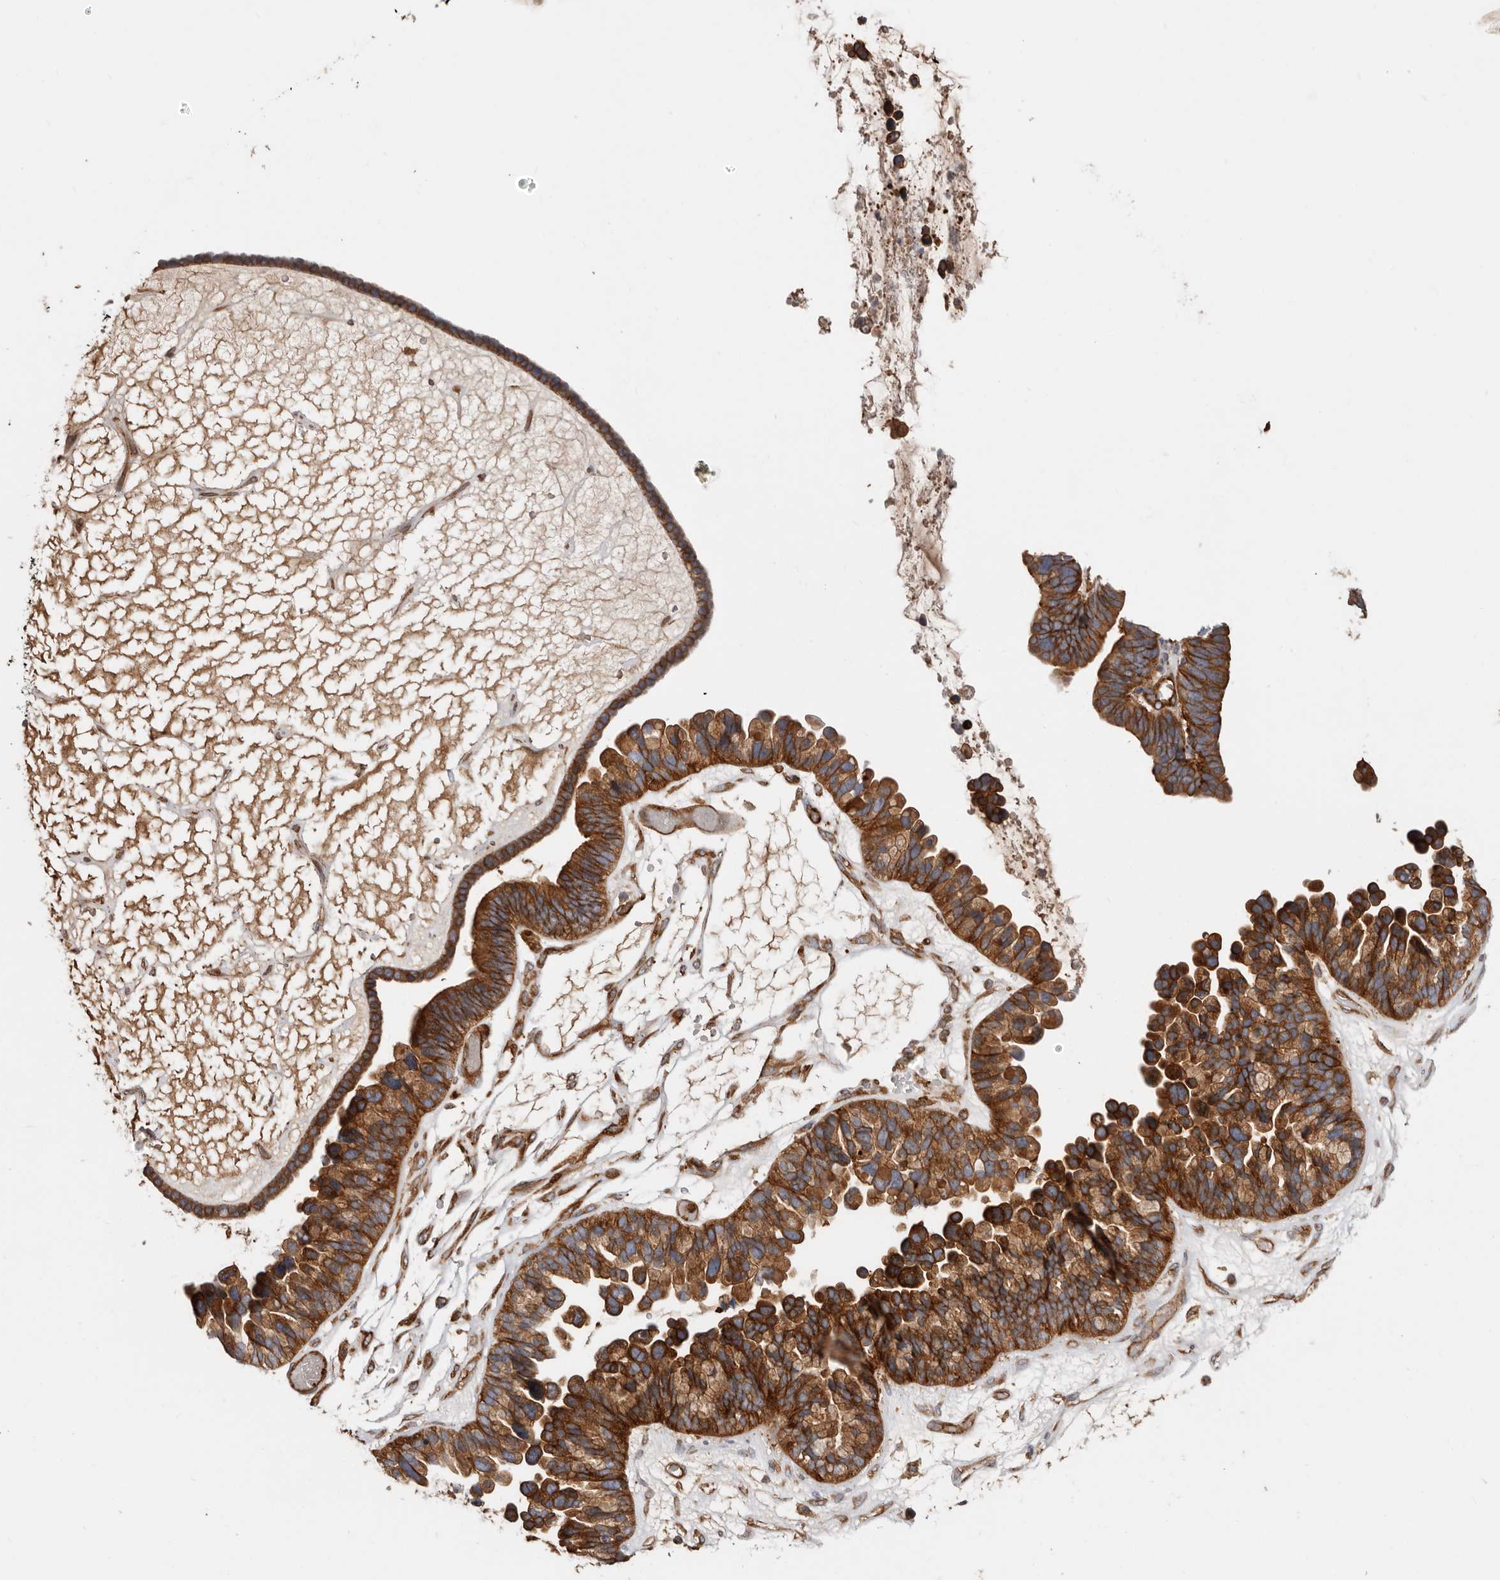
{"staining": {"intensity": "strong", "quantity": ">75%", "location": "cytoplasmic/membranous"}, "tissue": "ovarian cancer", "cell_type": "Tumor cells", "image_type": "cancer", "snomed": [{"axis": "morphology", "description": "Cystadenocarcinoma, serous, NOS"}, {"axis": "topography", "description": "Ovary"}], "caption": "This micrograph shows immunohistochemistry (IHC) staining of human ovarian cancer (serous cystadenocarcinoma), with high strong cytoplasmic/membranous expression in about >75% of tumor cells.", "gene": "TMC7", "patient": {"sex": "female", "age": 56}}